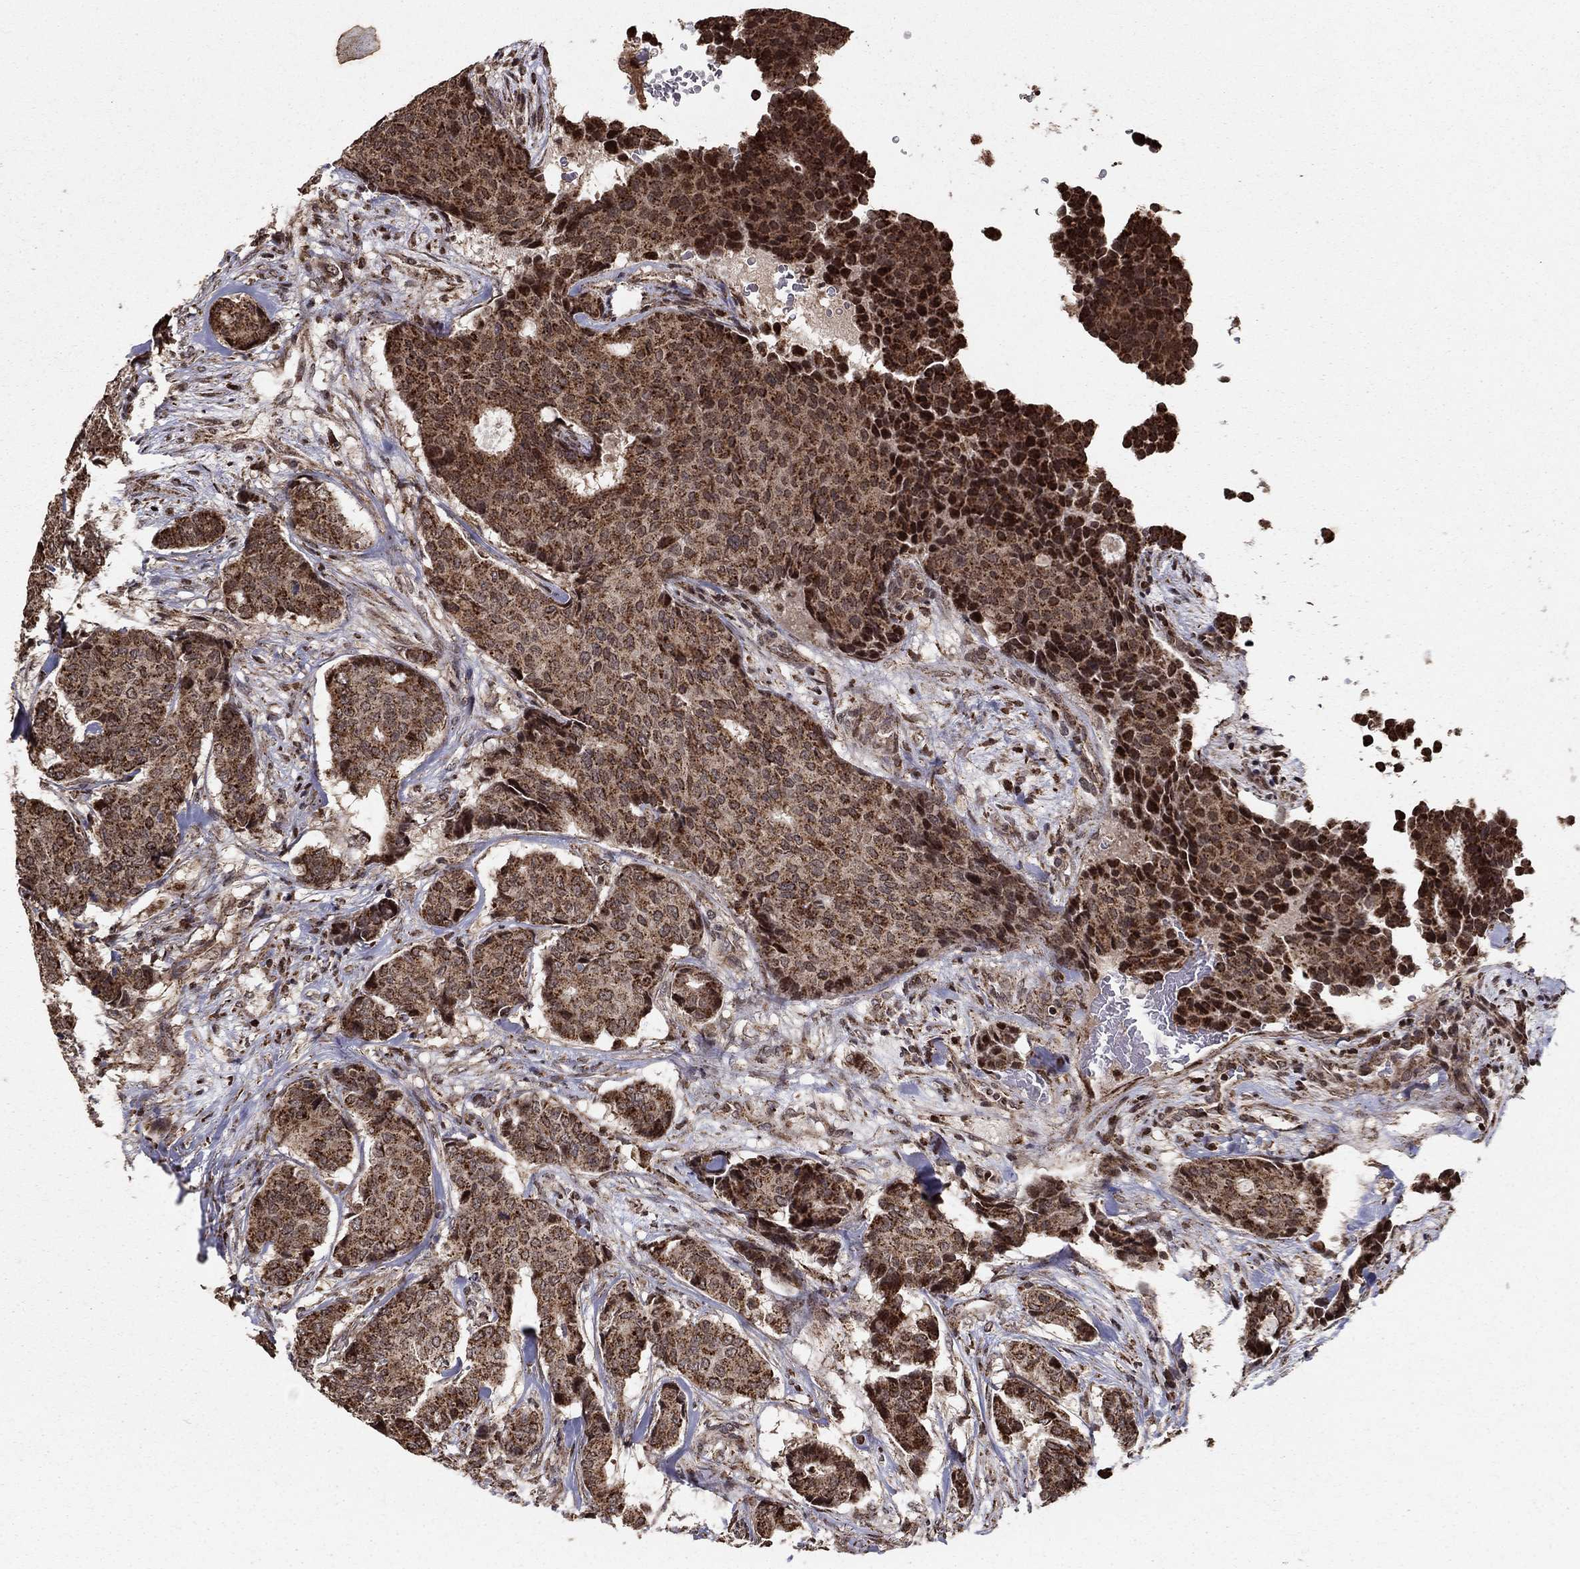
{"staining": {"intensity": "strong", "quantity": ">75%", "location": "cytoplasmic/membranous"}, "tissue": "breast cancer", "cell_type": "Tumor cells", "image_type": "cancer", "snomed": [{"axis": "morphology", "description": "Duct carcinoma"}, {"axis": "topography", "description": "Breast"}], "caption": "This micrograph exhibits breast cancer stained with immunohistochemistry to label a protein in brown. The cytoplasmic/membranous of tumor cells show strong positivity for the protein. Nuclei are counter-stained blue.", "gene": "ACOT13", "patient": {"sex": "female", "age": 75}}